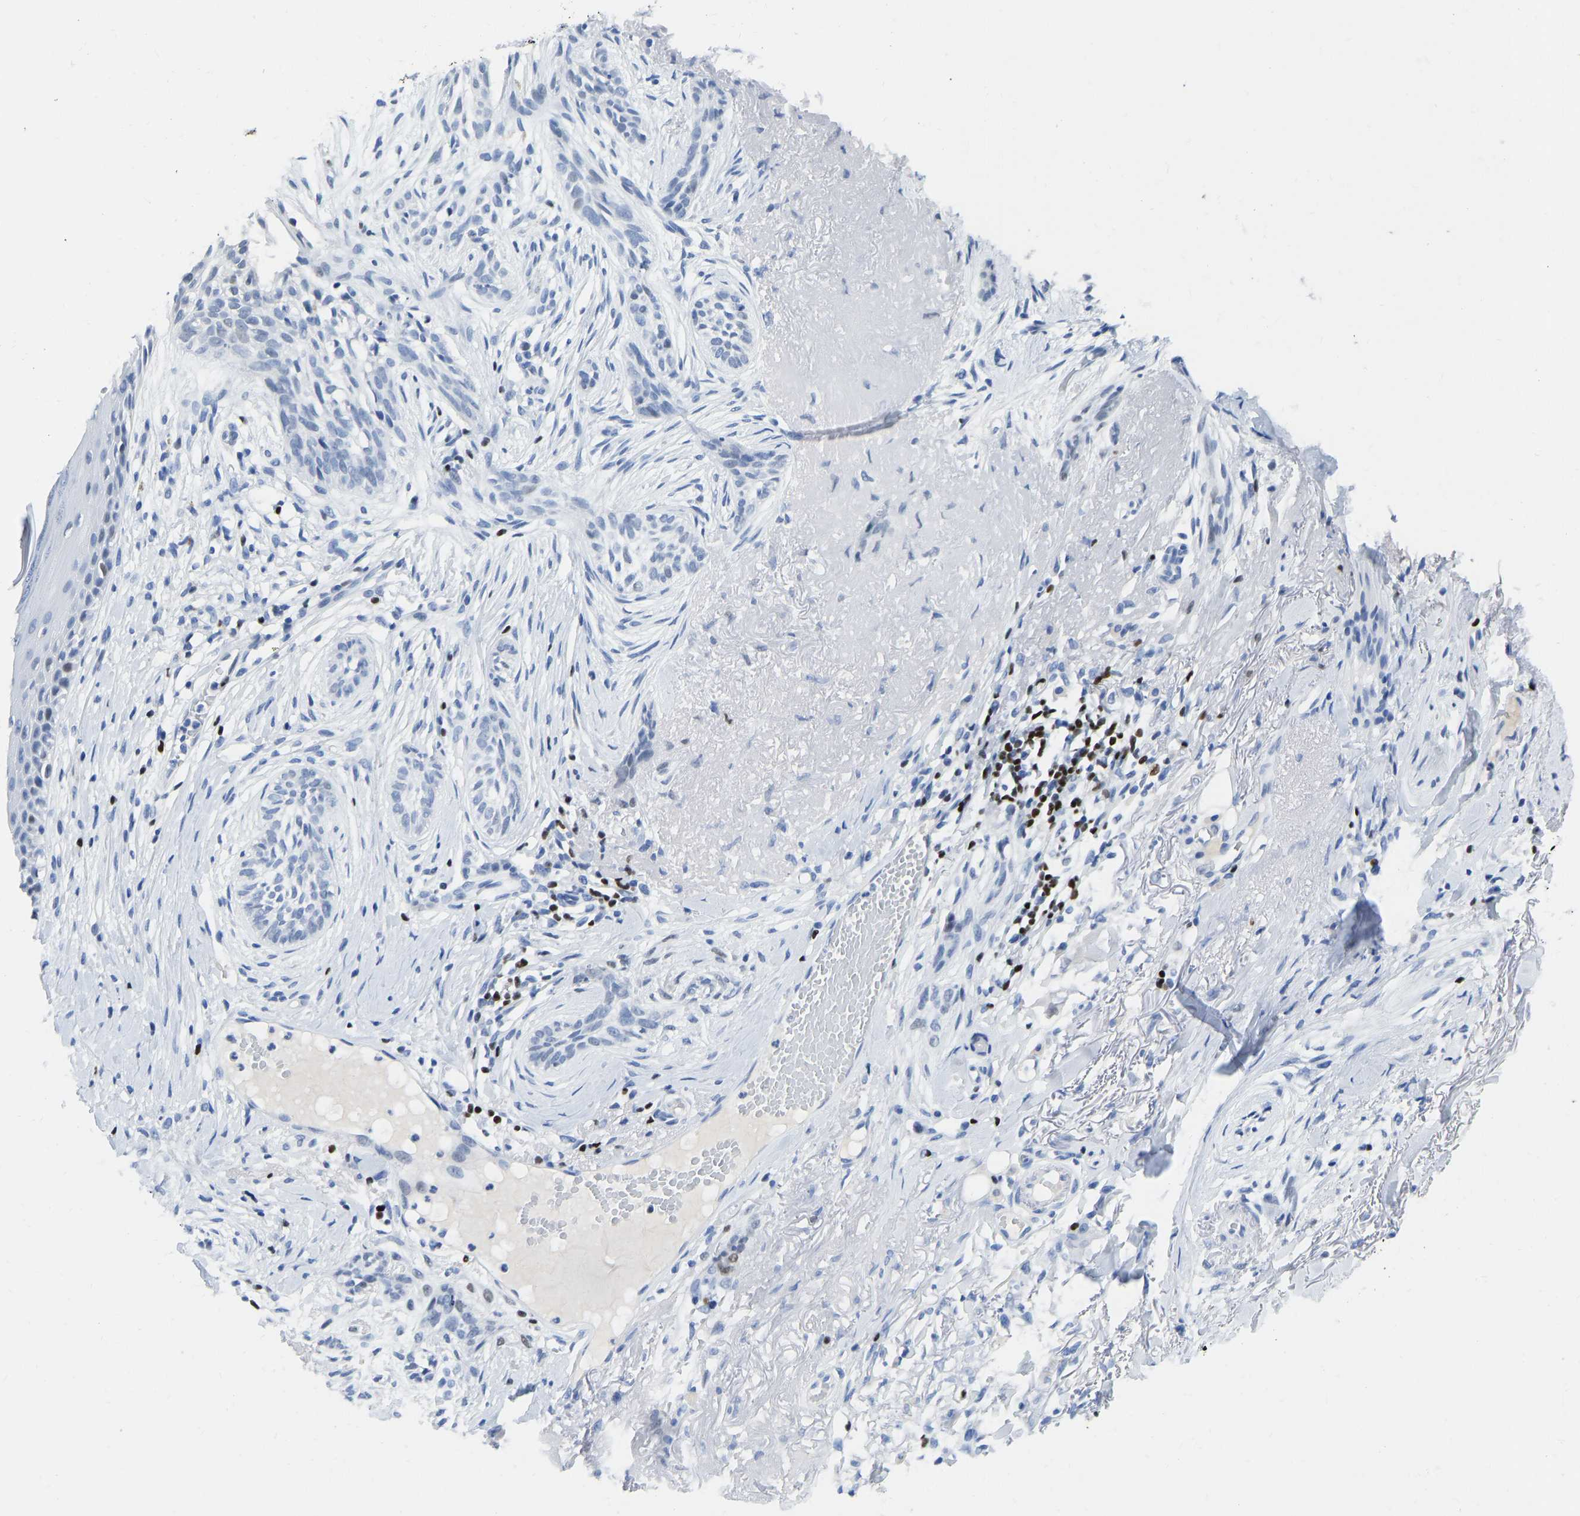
{"staining": {"intensity": "negative", "quantity": "none", "location": "none"}, "tissue": "skin cancer", "cell_type": "Tumor cells", "image_type": "cancer", "snomed": [{"axis": "morphology", "description": "Basal cell carcinoma"}, {"axis": "topography", "description": "Skin"}], "caption": "The image shows no significant staining in tumor cells of basal cell carcinoma (skin).", "gene": "TCF7", "patient": {"sex": "female", "age": 88}}